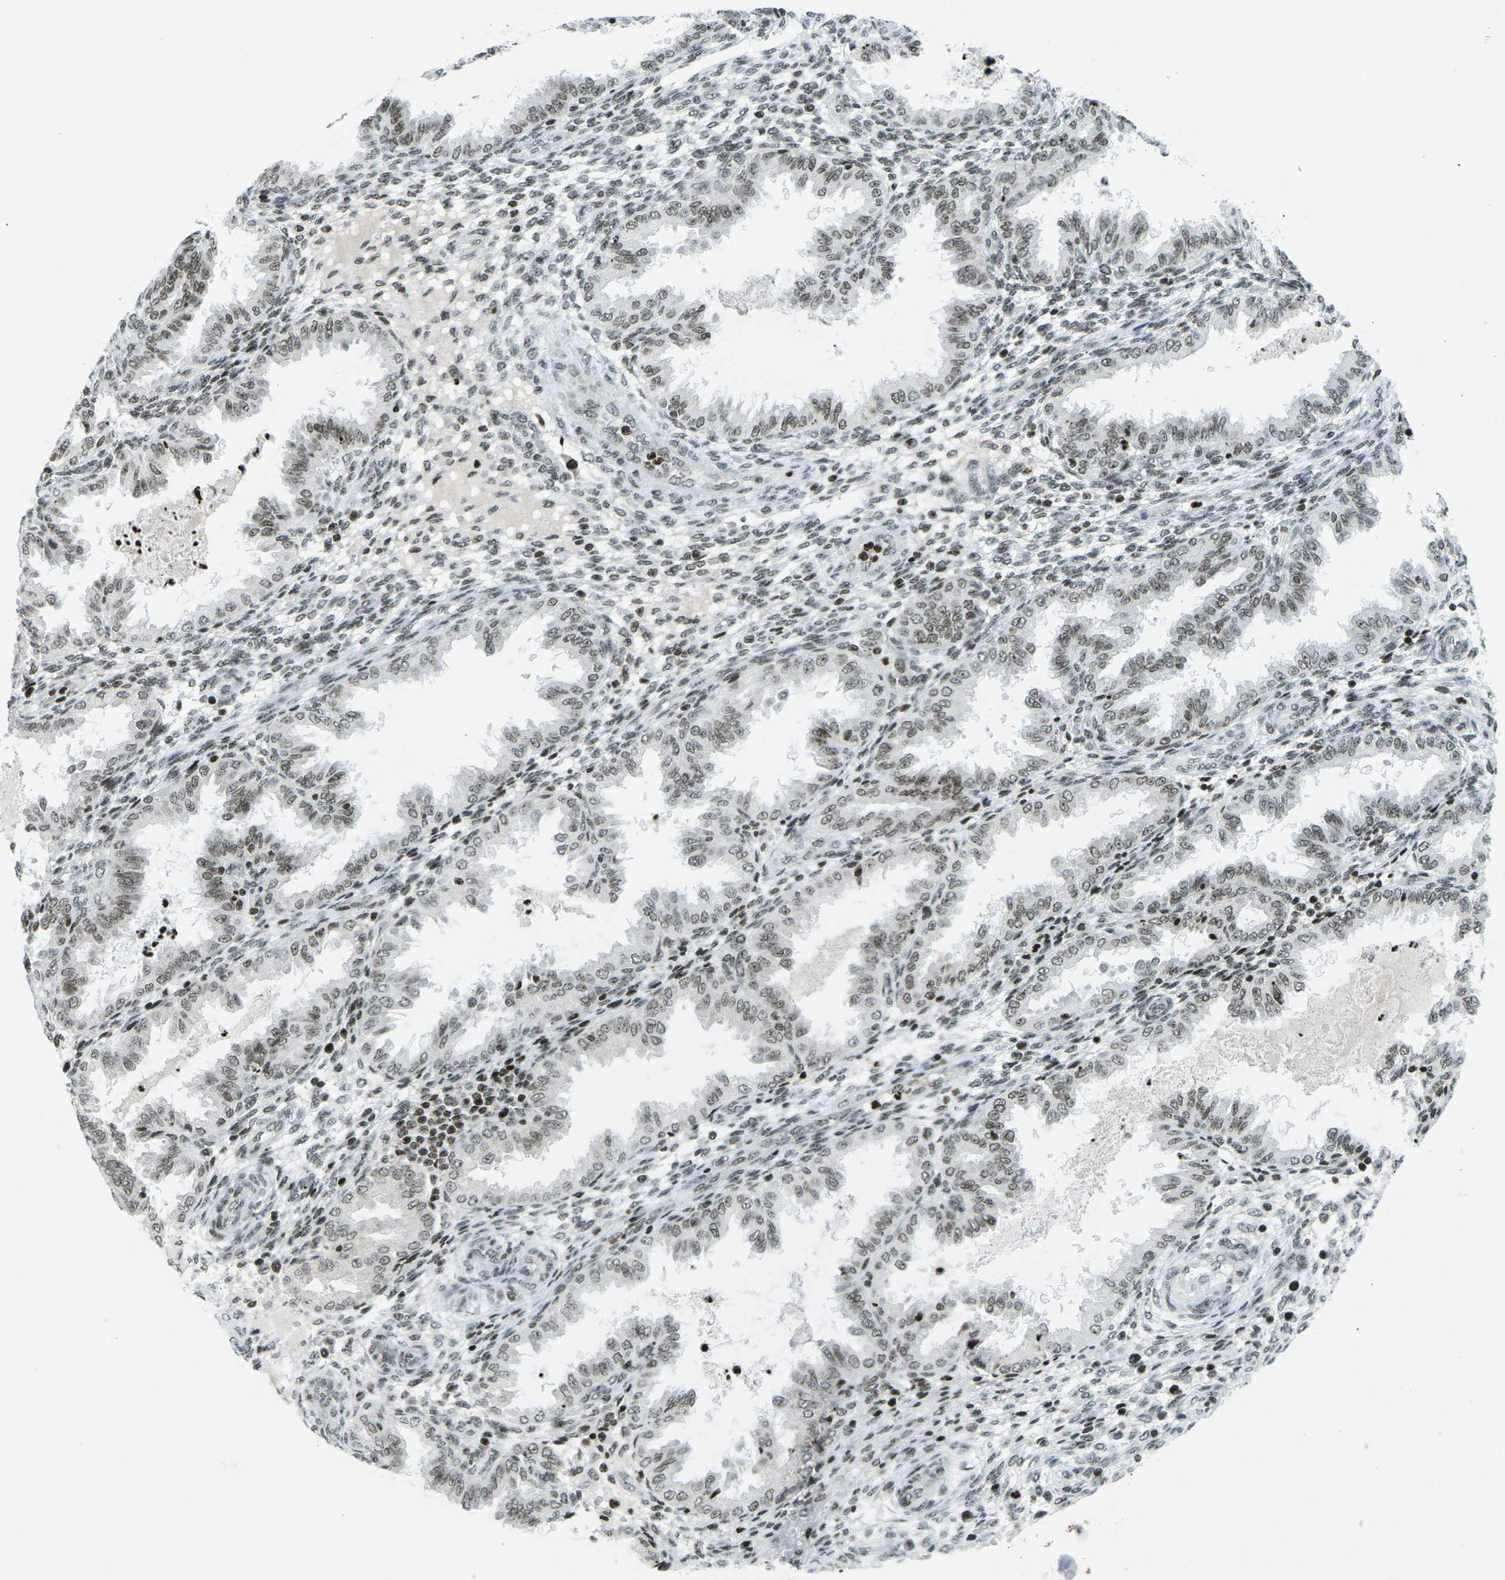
{"staining": {"intensity": "moderate", "quantity": "25%-75%", "location": "nuclear"}, "tissue": "endometrium", "cell_type": "Cells in endometrial stroma", "image_type": "normal", "snomed": [{"axis": "morphology", "description": "Normal tissue, NOS"}, {"axis": "topography", "description": "Endometrium"}], "caption": "A medium amount of moderate nuclear positivity is seen in about 25%-75% of cells in endometrial stroma in benign endometrium. (Stains: DAB (3,3'-diaminobenzidine) in brown, nuclei in blue, Microscopy: brightfield microscopy at high magnification).", "gene": "EME1", "patient": {"sex": "female", "age": 33}}